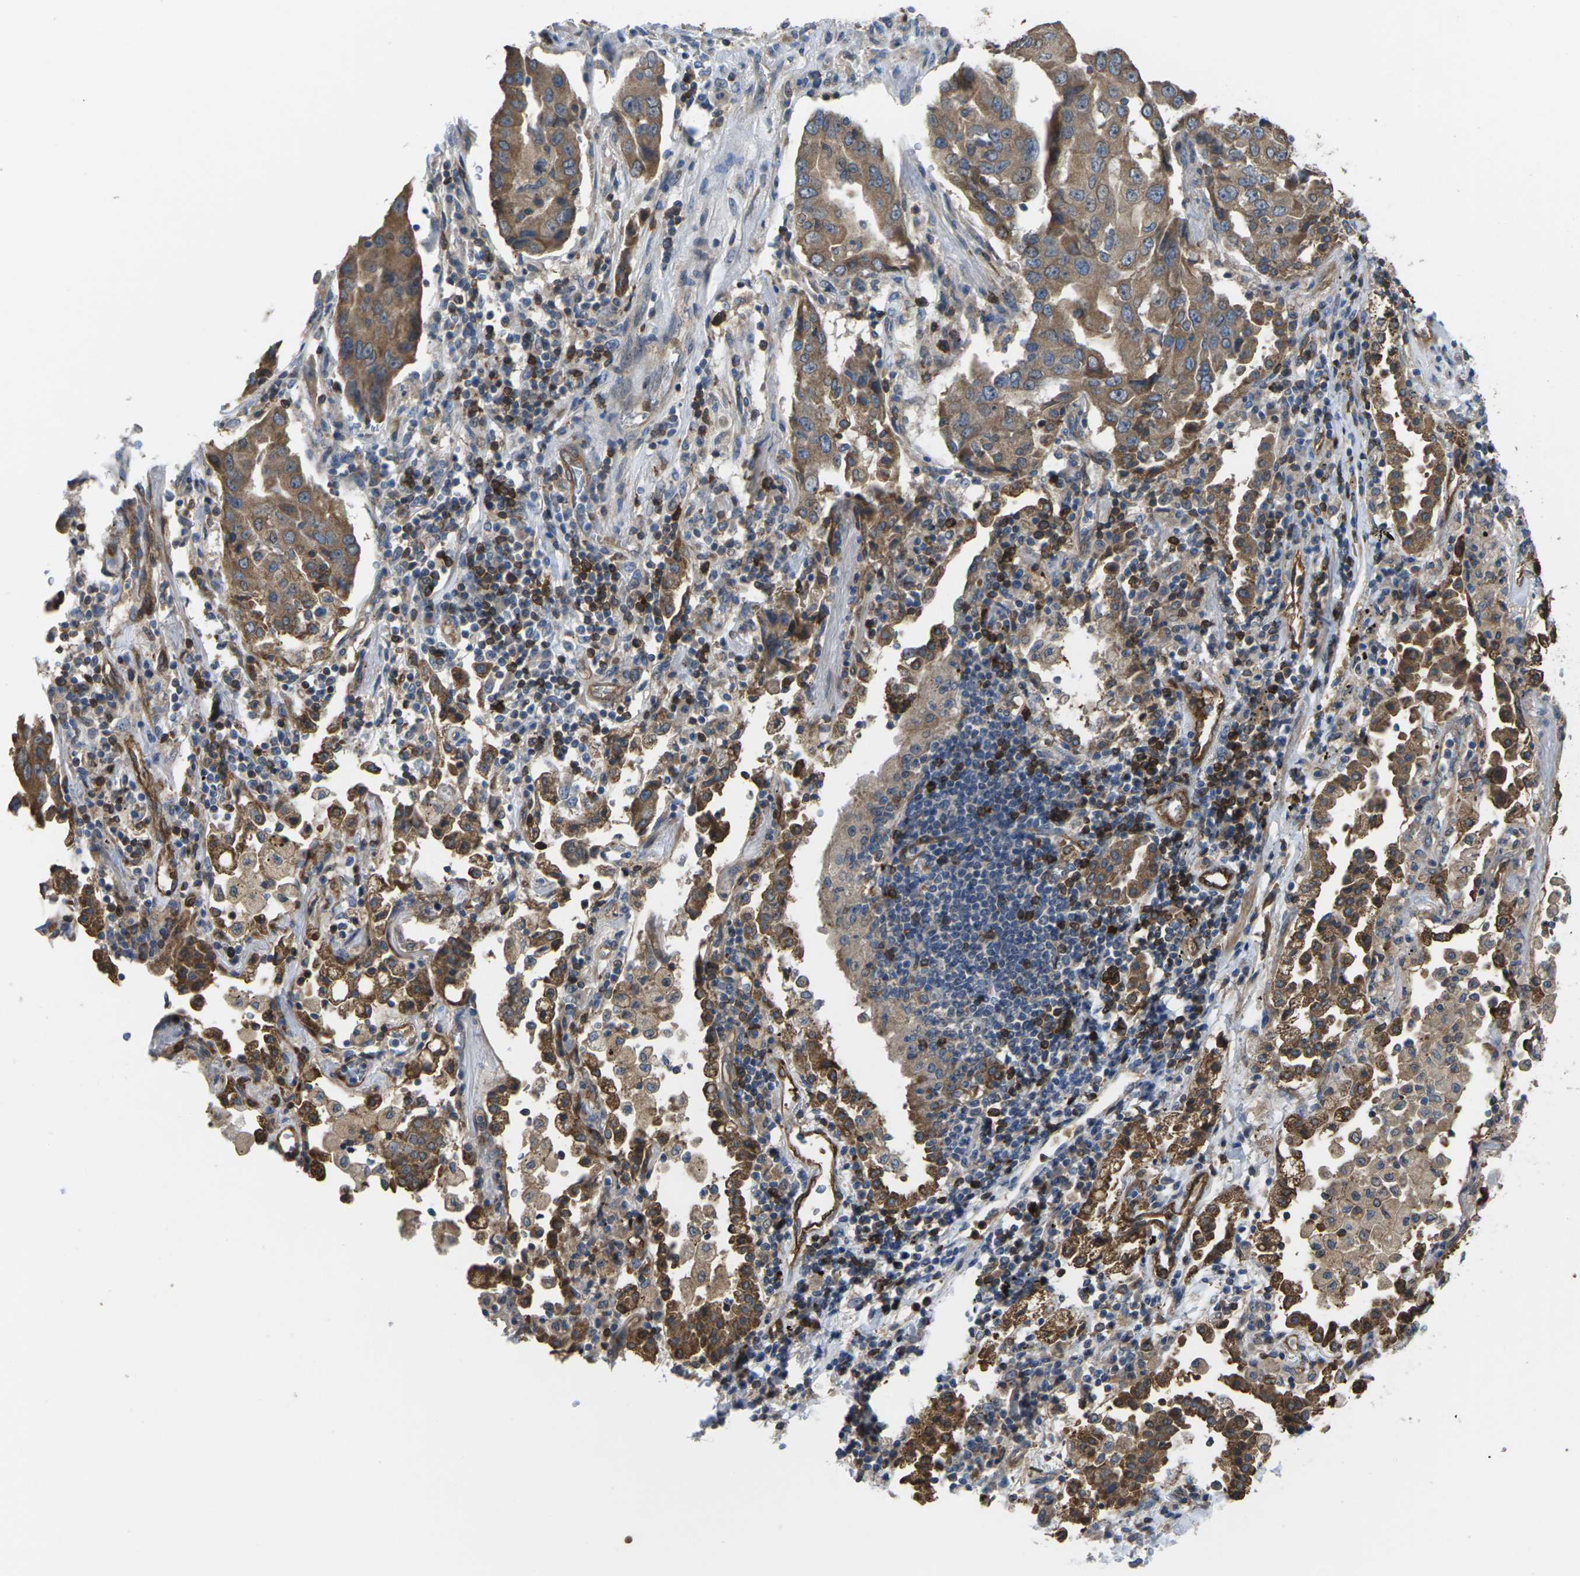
{"staining": {"intensity": "moderate", "quantity": ">75%", "location": "cytoplasmic/membranous"}, "tissue": "lung cancer", "cell_type": "Tumor cells", "image_type": "cancer", "snomed": [{"axis": "morphology", "description": "Adenocarcinoma, NOS"}, {"axis": "topography", "description": "Lung"}], "caption": "DAB (3,3'-diaminobenzidine) immunohistochemical staining of human lung cancer (adenocarcinoma) reveals moderate cytoplasmic/membranous protein staining in about >75% of tumor cells. (IHC, brightfield microscopy, high magnification).", "gene": "TIAM1", "patient": {"sex": "female", "age": 65}}